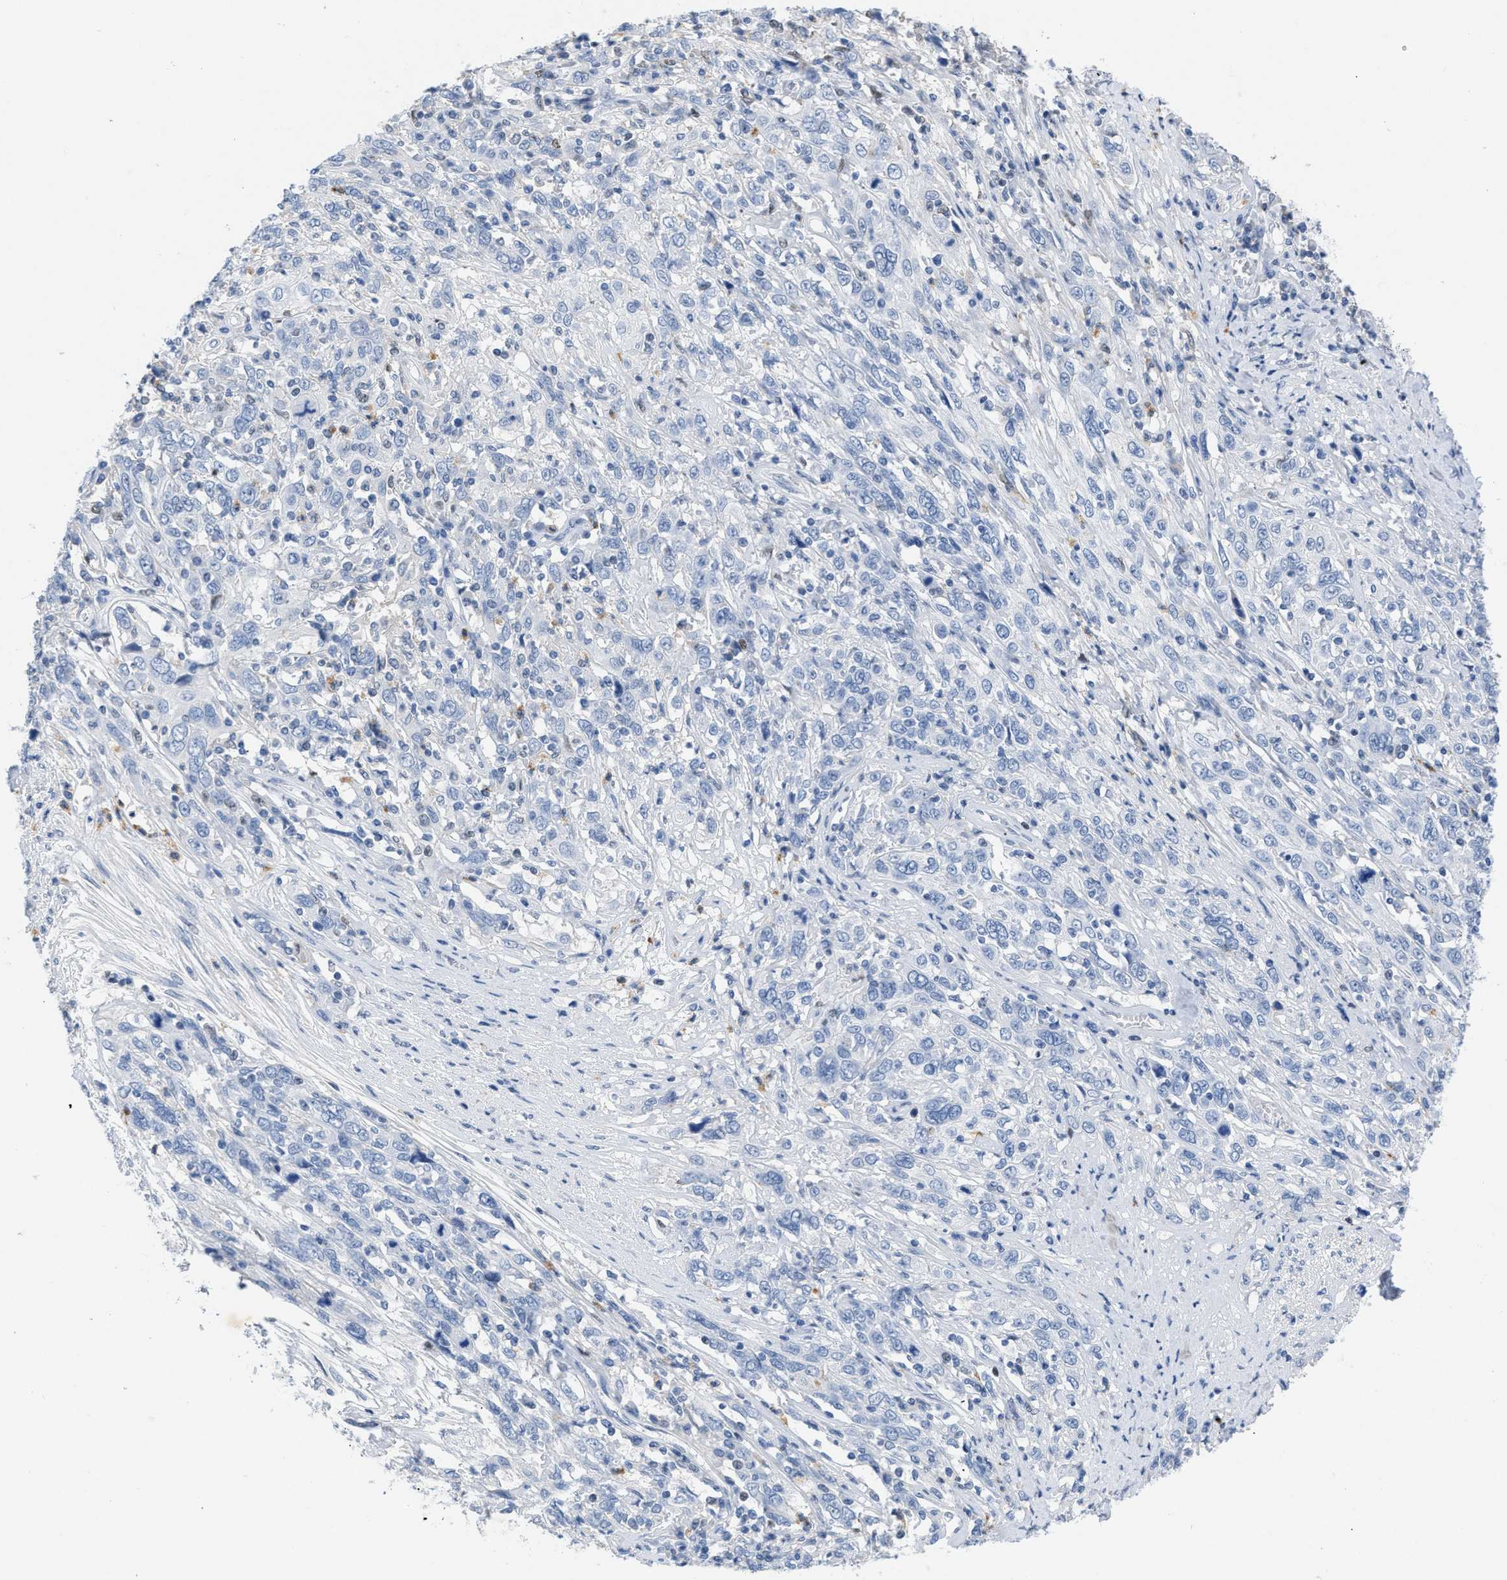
{"staining": {"intensity": "negative", "quantity": "none", "location": "none"}, "tissue": "cervical cancer", "cell_type": "Tumor cells", "image_type": "cancer", "snomed": [{"axis": "morphology", "description": "Squamous cell carcinoma, NOS"}, {"axis": "topography", "description": "Cervix"}], "caption": "This is an immunohistochemistry photomicrograph of human cervical cancer (squamous cell carcinoma). There is no staining in tumor cells.", "gene": "BOLL", "patient": {"sex": "female", "age": 46}}